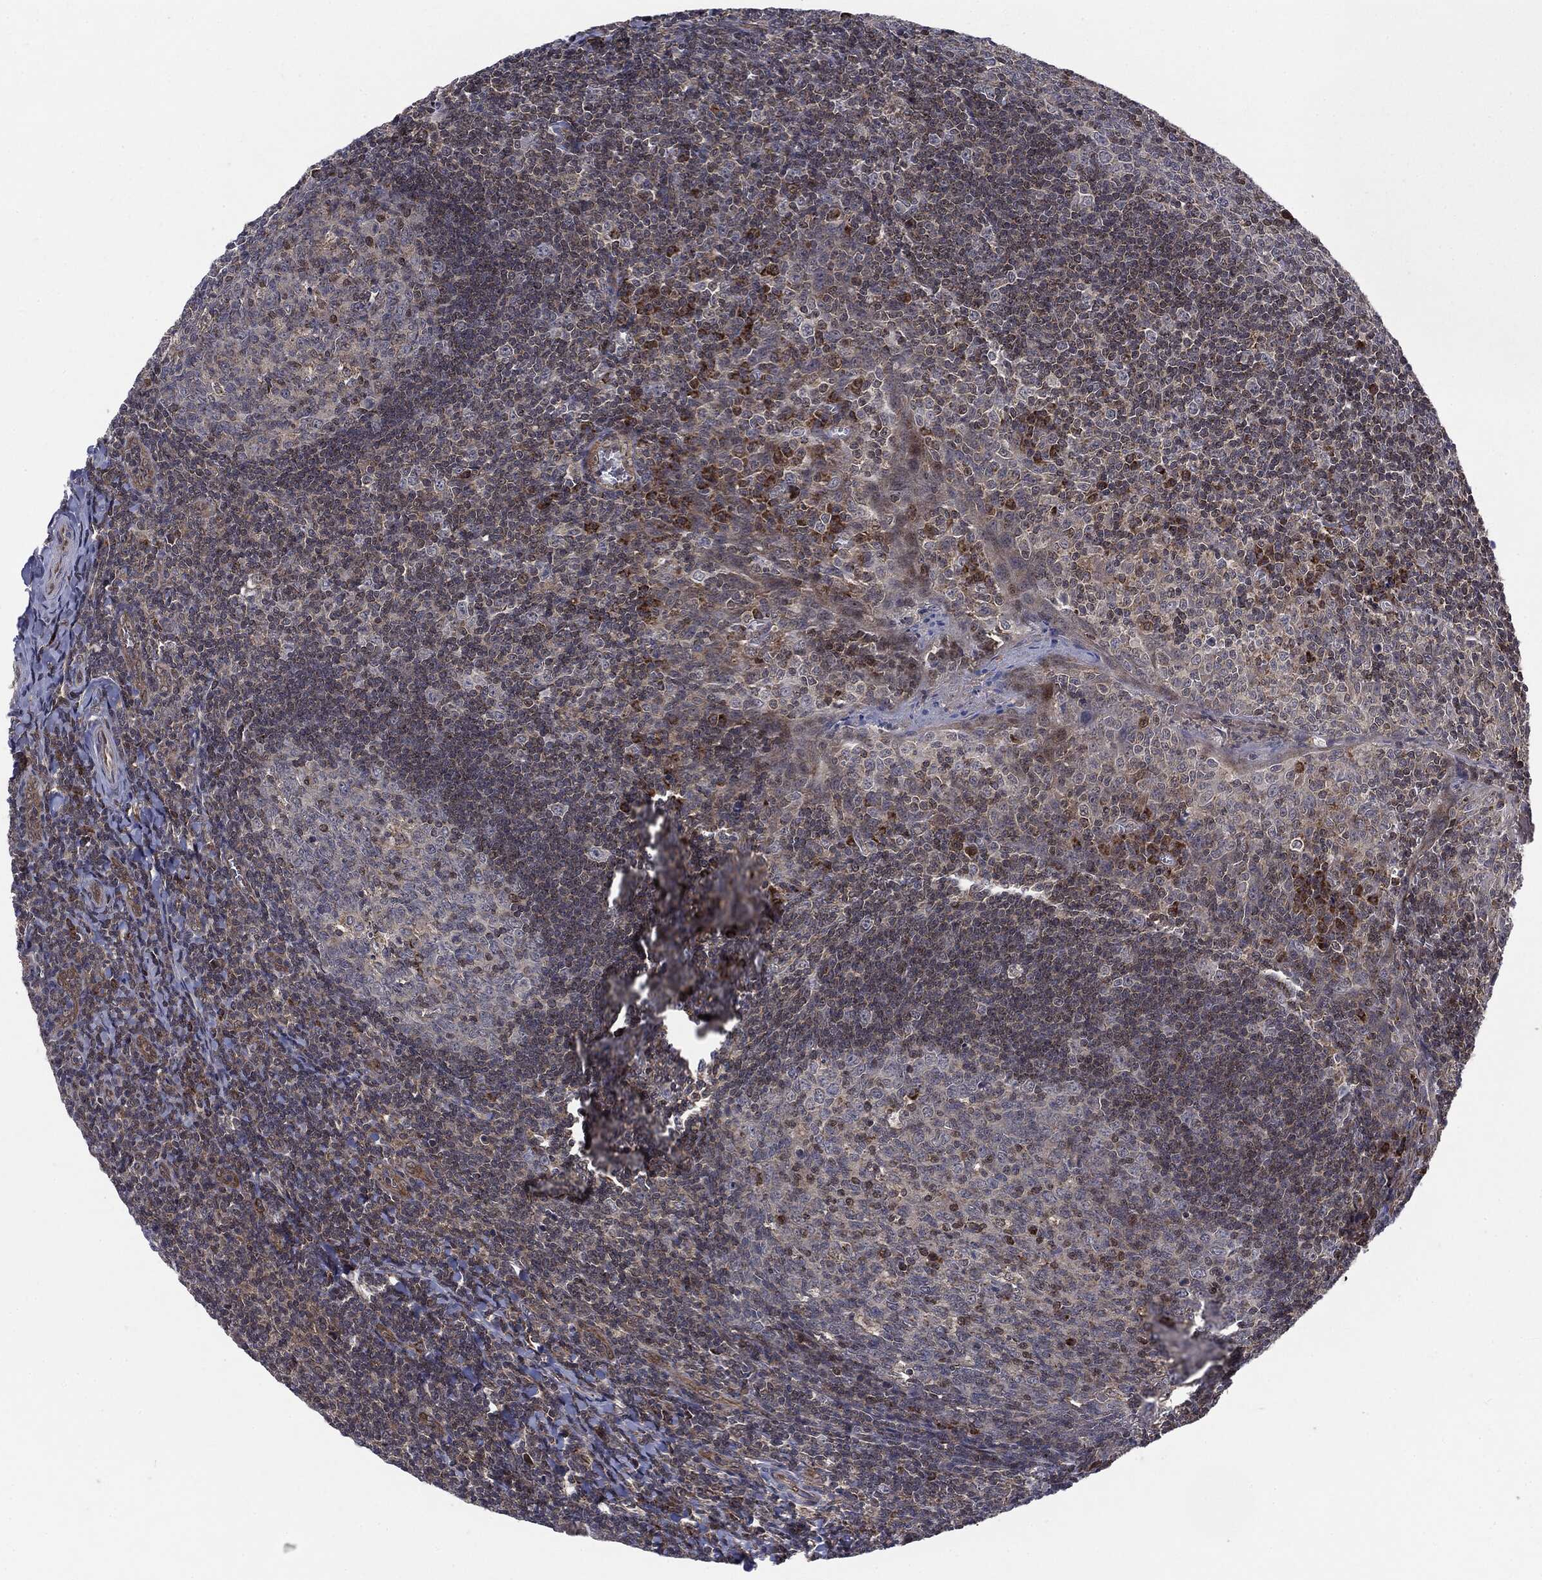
{"staining": {"intensity": "moderate", "quantity": "<25%", "location": "nuclear"}, "tissue": "tonsil", "cell_type": "Germinal center cells", "image_type": "normal", "snomed": [{"axis": "morphology", "description": "Normal tissue, NOS"}, {"axis": "topography", "description": "Tonsil"}], "caption": "Immunohistochemical staining of benign human tonsil displays moderate nuclear protein staining in approximately <25% of germinal center cells. (IHC, brightfield microscopy, high magnification).", "gene": "PTPA", "patient": {"sex": "male", "age": 20}}